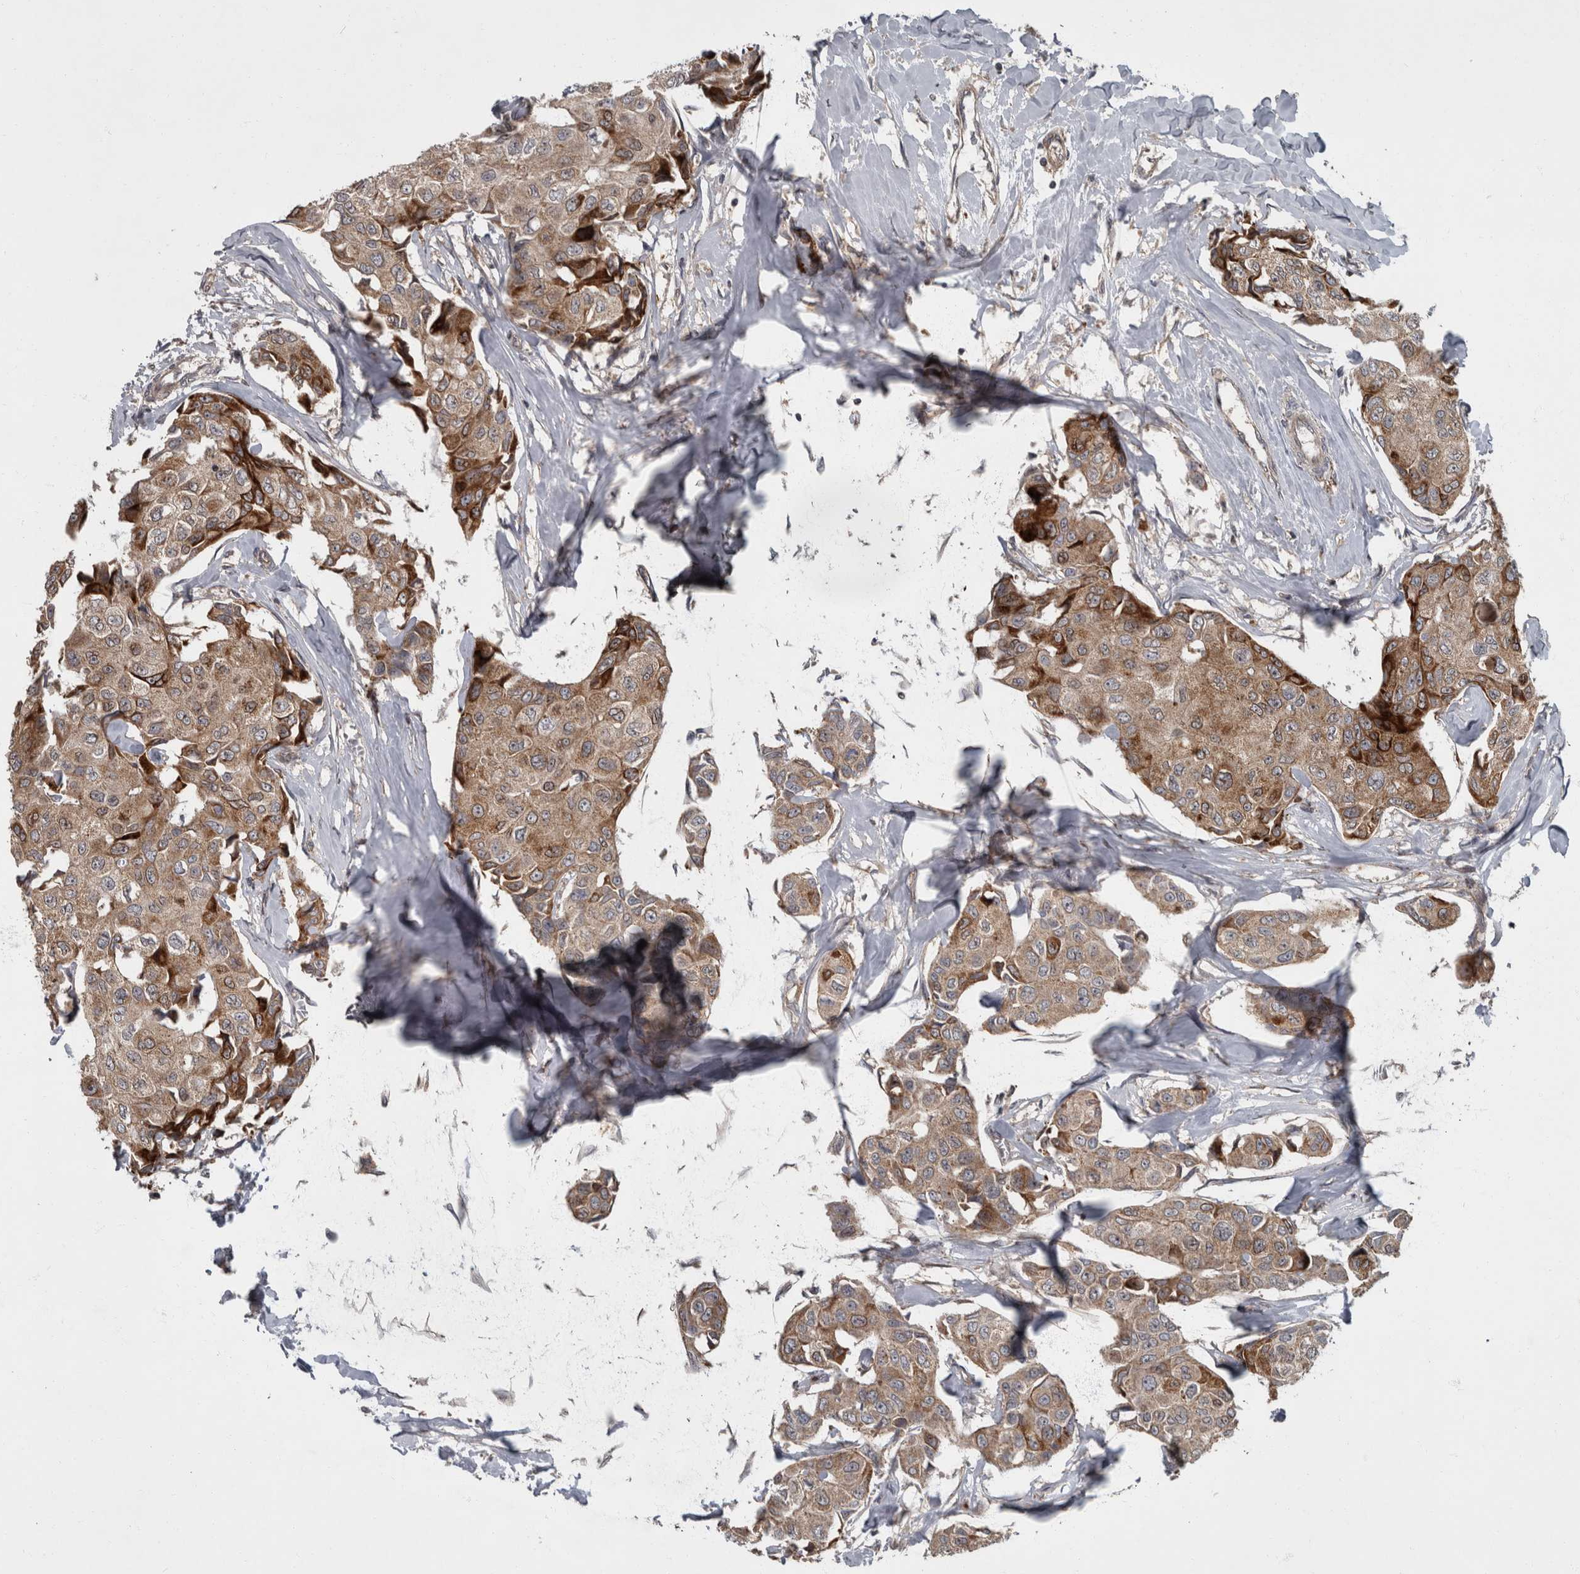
{"staining": {"intensity": "moderate", "quantity": "25%-75%", "location": "cytoplasmic/membranous"}, "tissue": "breast cancer", "cell_type": "Tumor cells", "image_type": "cancer", "snomed": [{"axis": "morphology", "description": "Duct carcinoma"}, {"axis": "topography", "description": "Breast"}], "caption": "Invasive ductal carcinoma (breast) stained with a protein marker demonstrates moderate staining in tumor cells.", "gene": "VEGFD", "patient": {"sex": "female", "age": 80}}